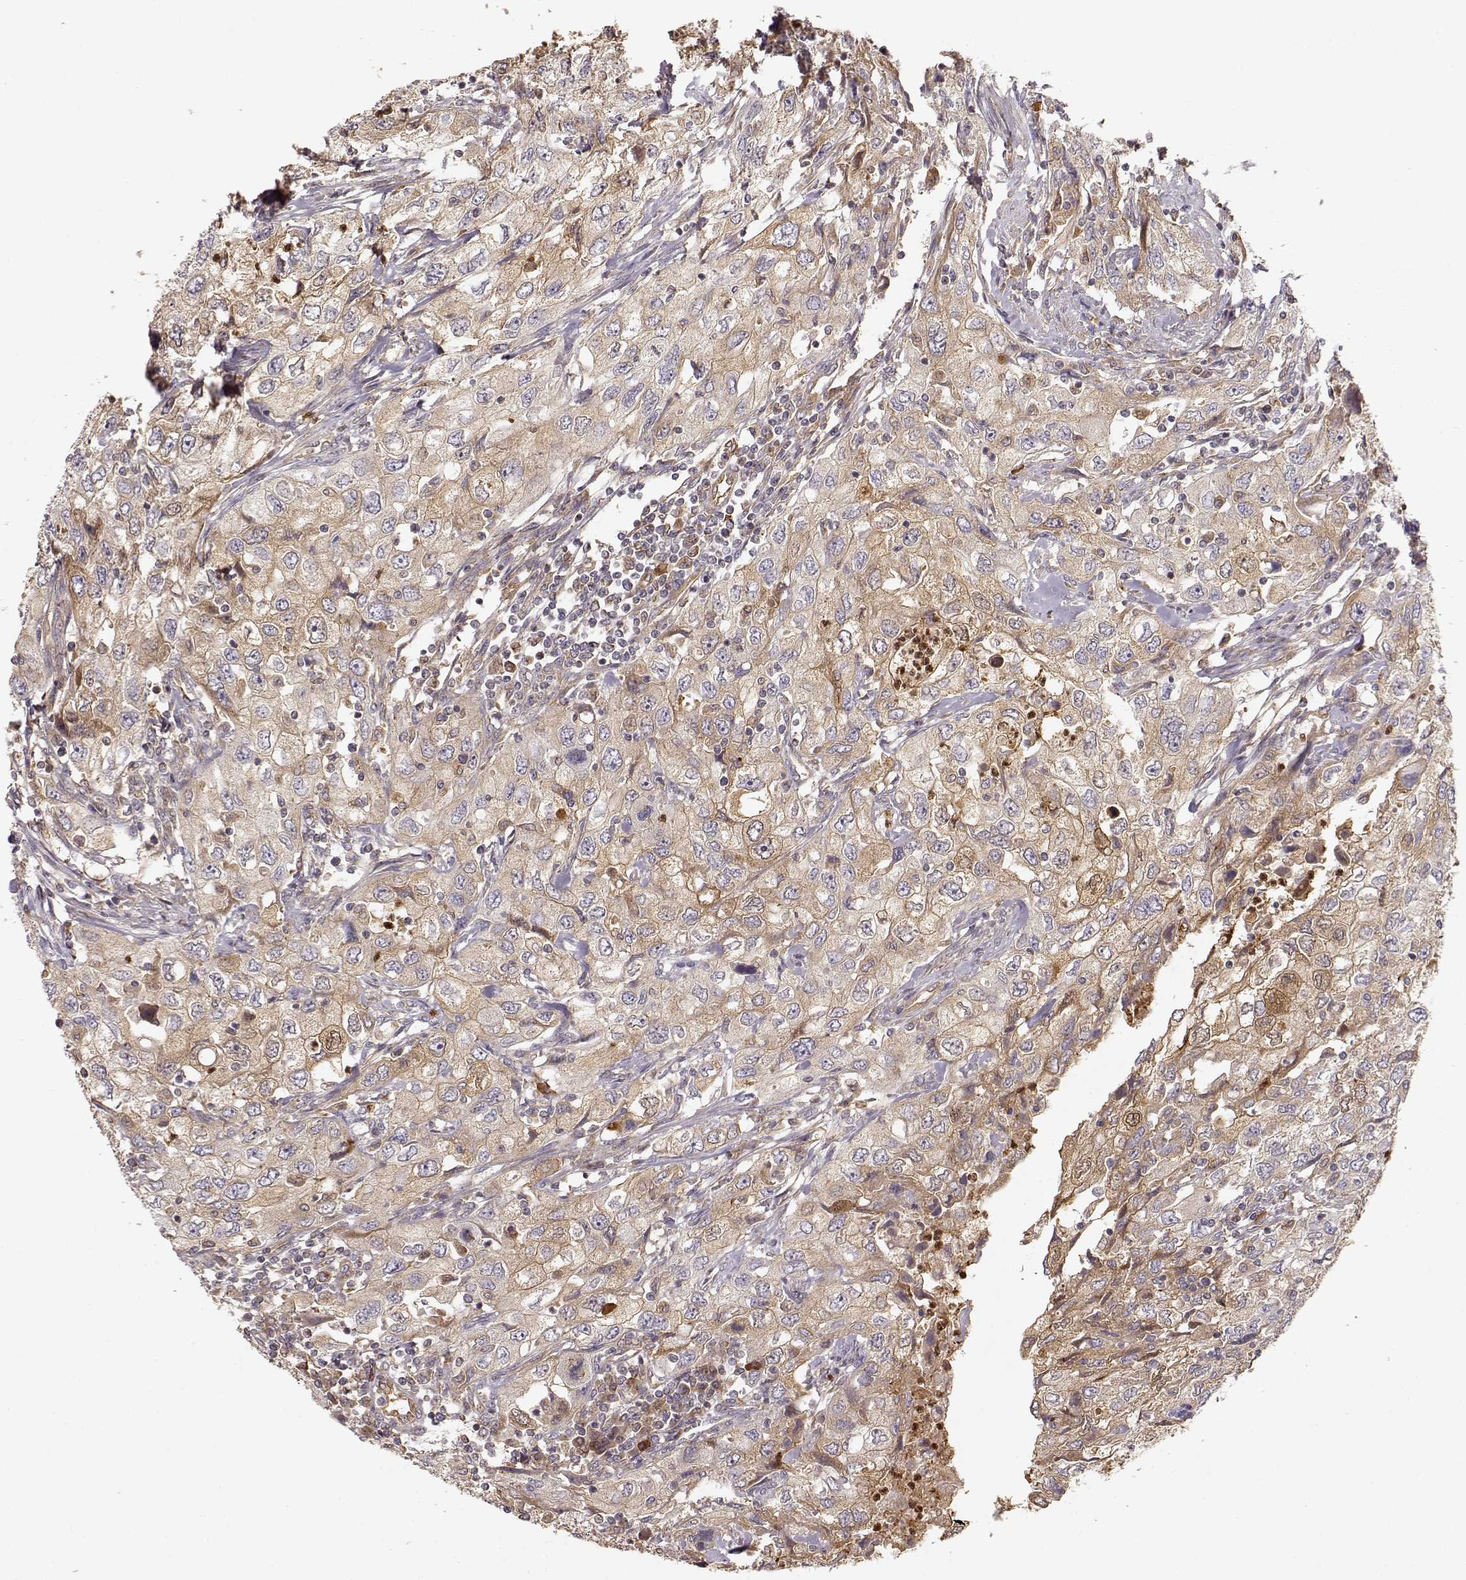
{"staining": {"intensity": "weak", "quantity": ">75%", "location": "cytoplasmic/membranous"}, "tissue": "urothelial cancer", "cell_type": "Tumor cells", "image_type": "cancer", "snomed": [{"axis": "morphology", "description": "Urothelial carcinoma, High grade"}, {"axis": "topography", "description": "Urinary bladder"}], "caption": "Protein expression analysis of urothelial carcinoma (high-grade) demonstrates weak cytoplasmic/membranous positivity in about >75% of tumor cells. Nuclei are stained in blue.", "gene": "ARHGEF2", "patient": {"sex": "male", "age": 76}}